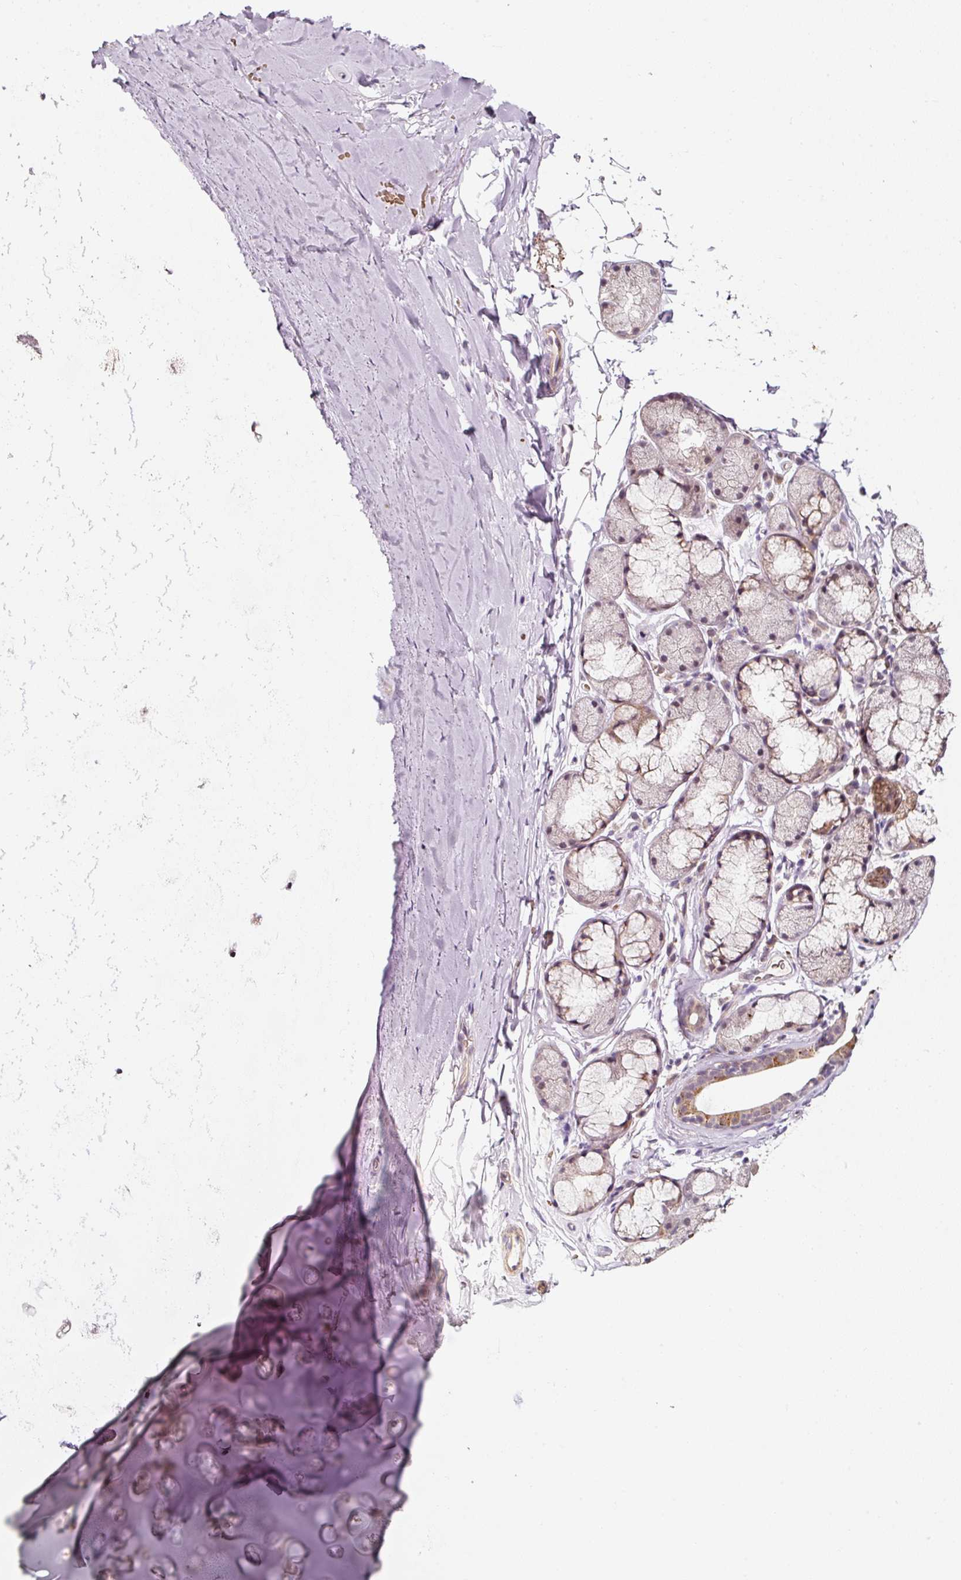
{"staining": {"intensity": "negative", "quantity": "none", "location": "none"}, "tissue": "adipose tissue", "cell_type": "Adipocytes", "image_type": "normal", "snomed": [{"axis": "morphology", "description": "Normal tissue, NOS"}, {"axis": "morphology", "description": "Squamous cell carcinoma, NOS"}, {"axis": "topography", "description": "Bronchus"}, {"axis": "topography", "description": "Lung"}], "caption": "A high-resolution histopathology image shows immunohistochemistry (IHC) staining of unremarkable adipose tissue, which reveals no significant expression in adipocytes. The staining is performed using DAB brown chromogen with nuclei counter-stained in using hematoxylin.", "gene": "ZNF460", "patient": {"sex": "female", "age": 70}}